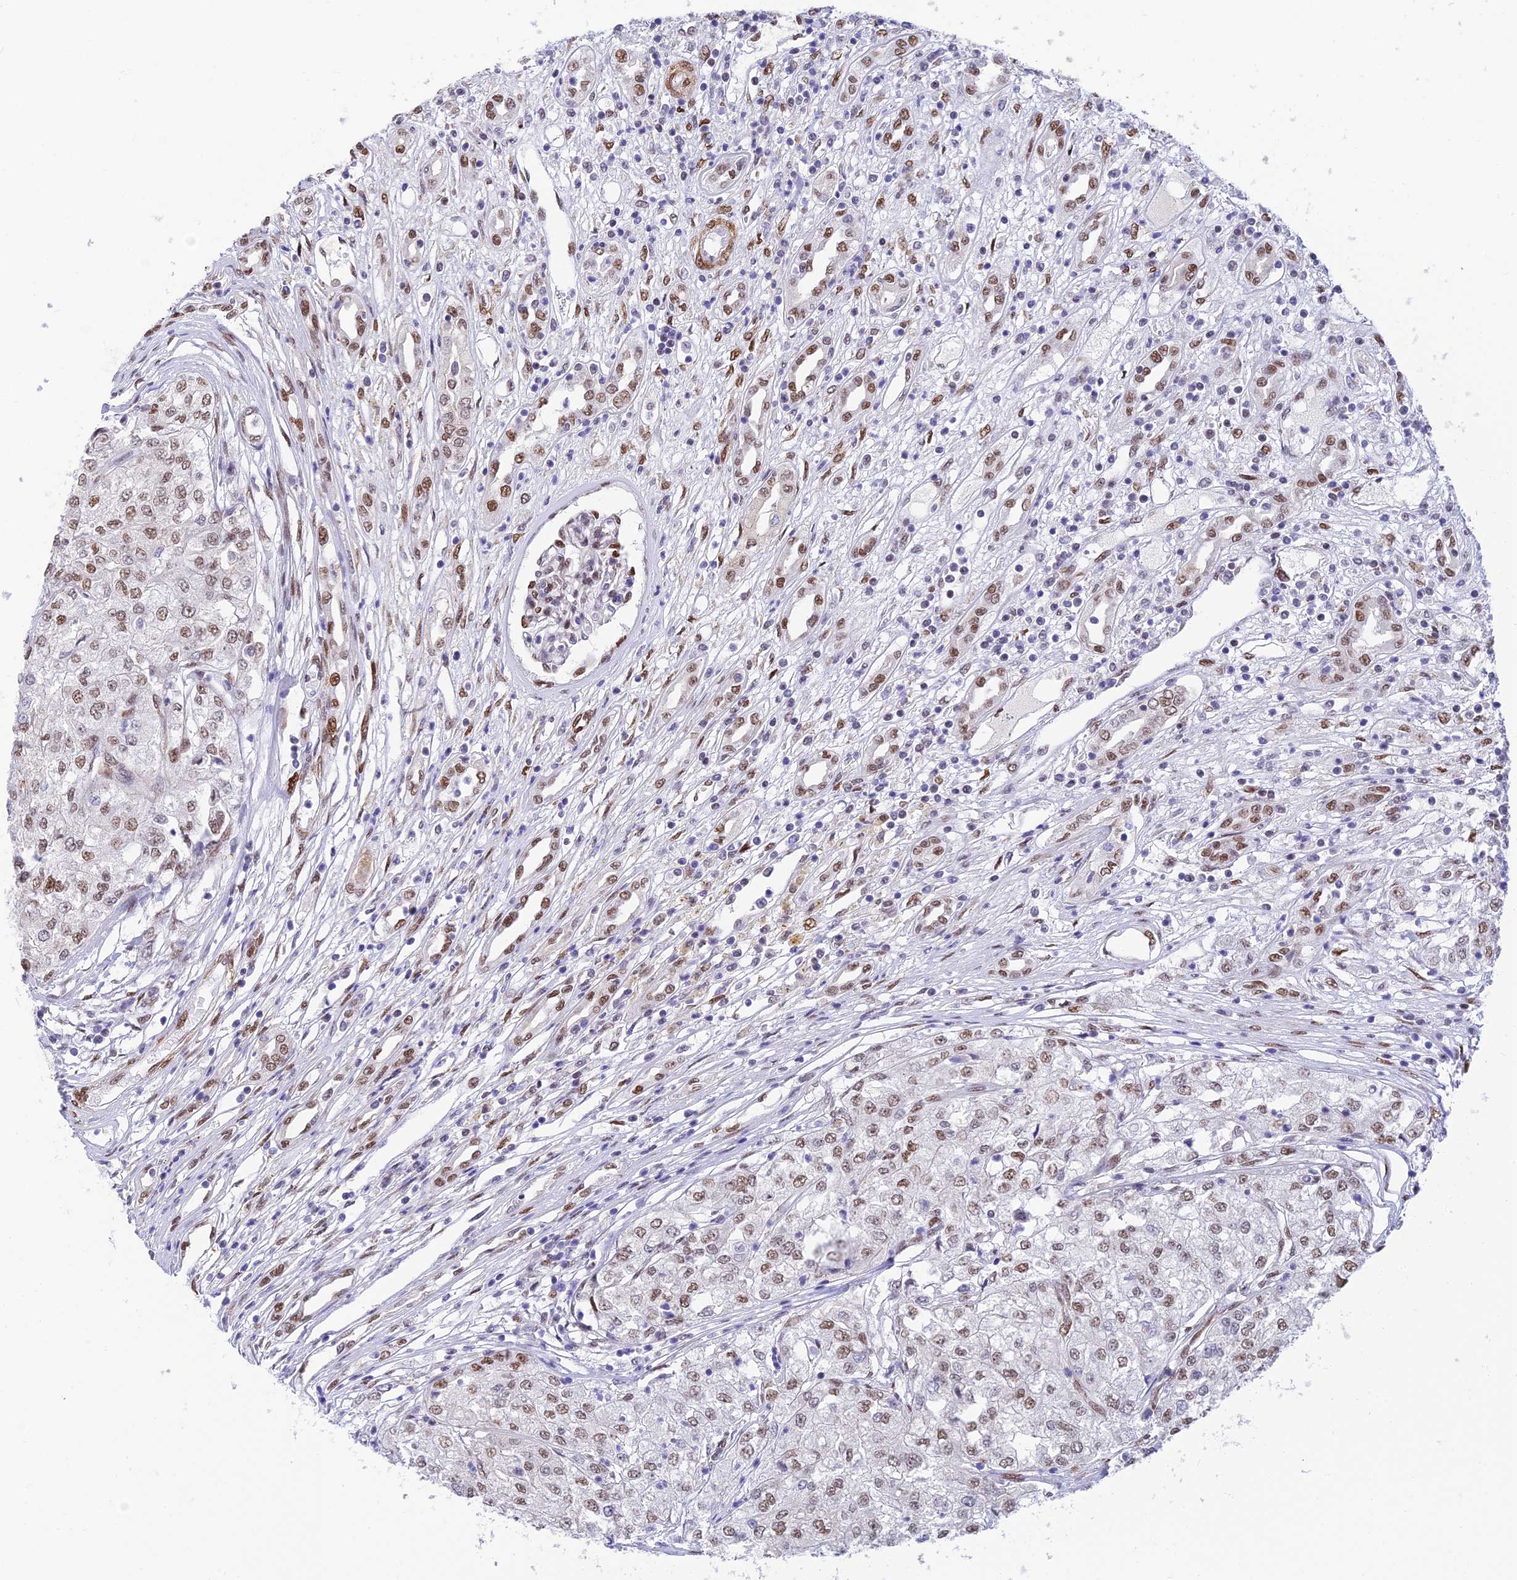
{"staining": {"intensity": "moderate", "quantity": ">75%", "location": "nuclear"}, "tissue": "renal cancer", "cell_type": "Tumor cells", "image_type": "cancer", "snomed": [{"axis": "morphology", "description": "Adenocarcinoma, NOS"}, {"axis": "topography", "description": "Kidney"}], "caption": "Human adenocarcinoma (renal) stained with a protein marker reveals moderate staining in tumor cells.", "gene": "CLK4", "patient": {"sex": "female", "age": 54}}